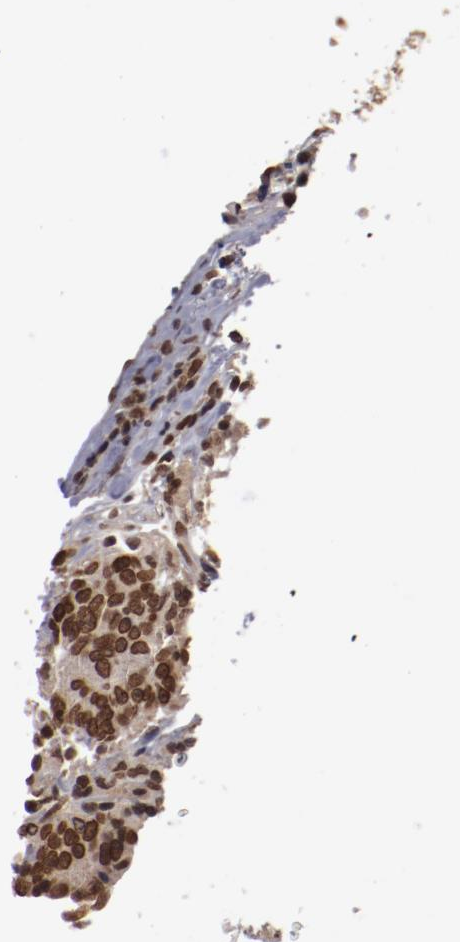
{"staining": {"intensity": "strong", "quantity": ">75%", "location": "cytoplasmic/membranous,nuclear"}, "tissue": "colorectal cancer", "cell_type": "Tumor cells", "image_type": "cancer", "snomed": [{"axis": "morphology", "description": "Adenocarcinoma, NOS"}, {"axis": "topography", "description": "Colon"}], "caption": "This is a photomicrograph of immunohistochemistry staining of colorectal cancer, which shows strong expression in the cytoplasmic/membranous and nuclear of tumor cells.", "gene": "AKT1", "patient": {"sex": "female", "age": 53}}